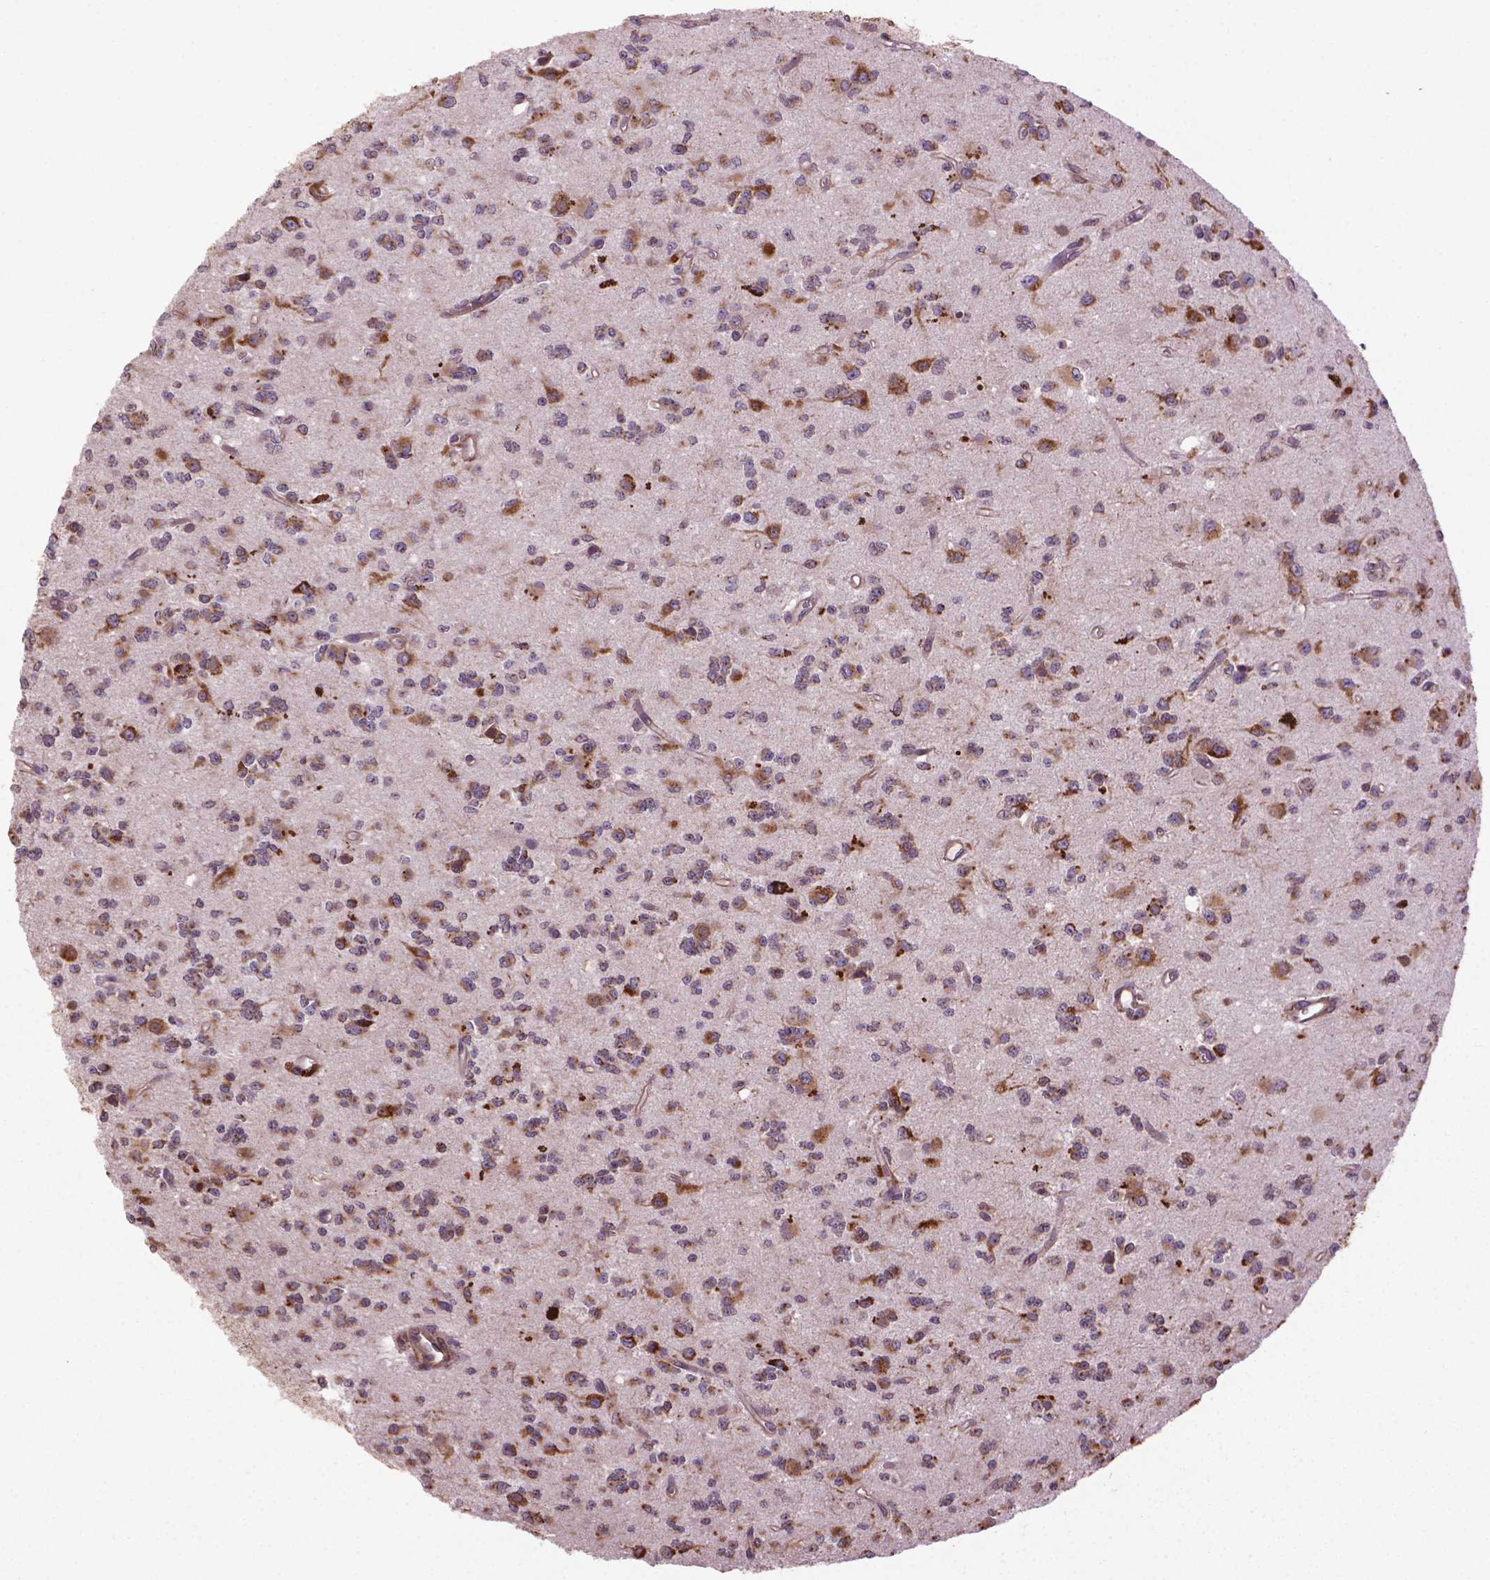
{"staining": {"intensity": "strong", "quantity": ">75%", "location": "cytoplasmic/membranous"}, "tissue": "glioma", "cell_type": "Tumor cells", "image_type": "cancer", "snomed": [{"axis": "morphology", "description": "Glioma, malignant, Low grade"}, {"axis": "topography", "description": "Brain"}], "caption": "Low-grade glioma (malignant) was stained to show a protein in brown. There is high levels of strong cytoplasmic/membranous staining in approximately >75% of tumor cells.", "gene": "GAS1", "patient": {"sex": "female", "age": 45}}